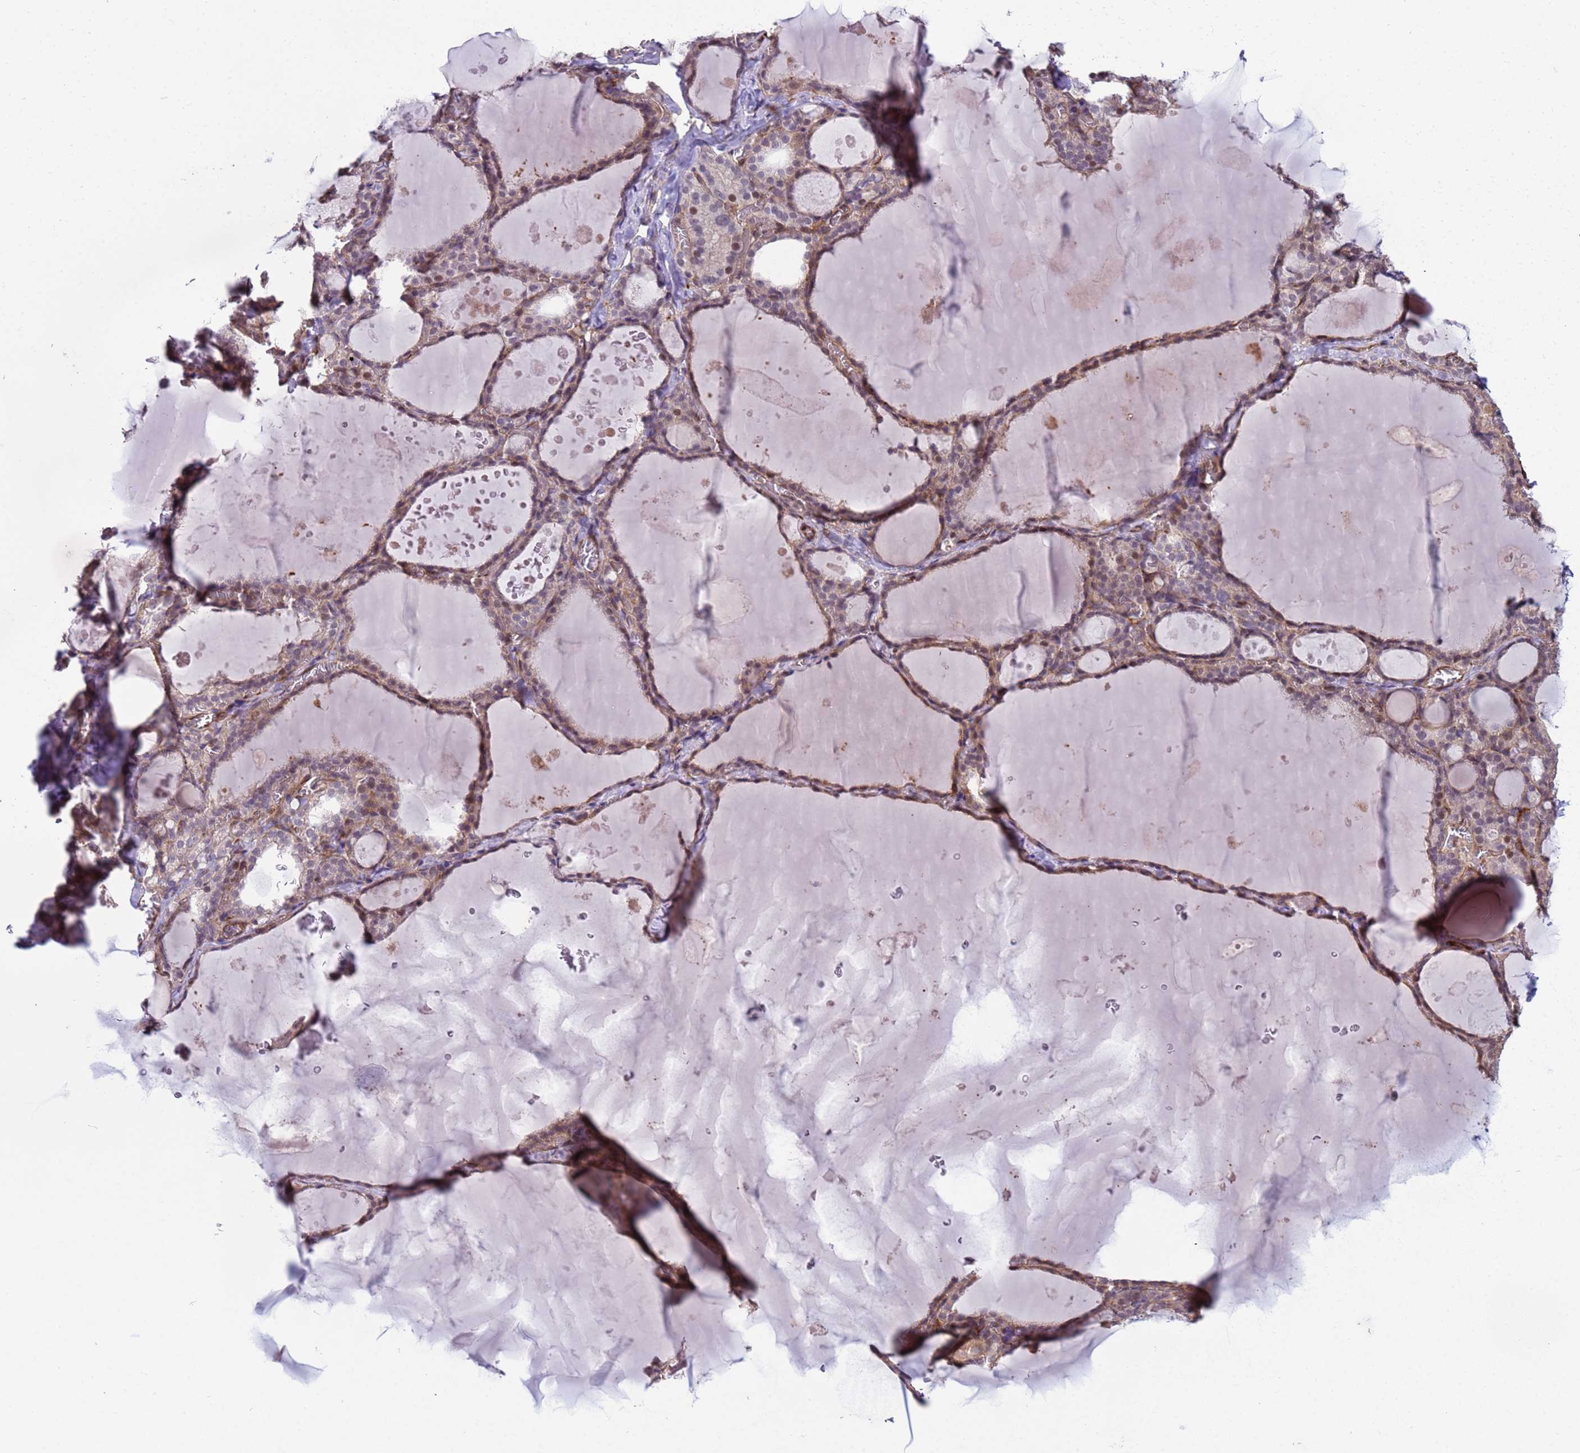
{"staining": {"intensity": "moderate", "quantity": "25%-75%", "location": "cytoplasmic/membranous"}, "tissue": "thyroid gland", "cell_type": "Glandular cells", "image_type": "normal", "snomed": [{"axis": "morphology", "description": "Normal tissue, NOS"}, {"axis": "topography", "description": "Thyroid gland"}], "caption": "This image reveals normal thyroid gland stained with IHC to label a protein in brown. The cytoplasmic/membranous of glandular cells show moderate positivity for the protein. Nuclei are counter-stained blue.", "gene": "ITGB4", "patient": {"sex": "male", "age": 56}}